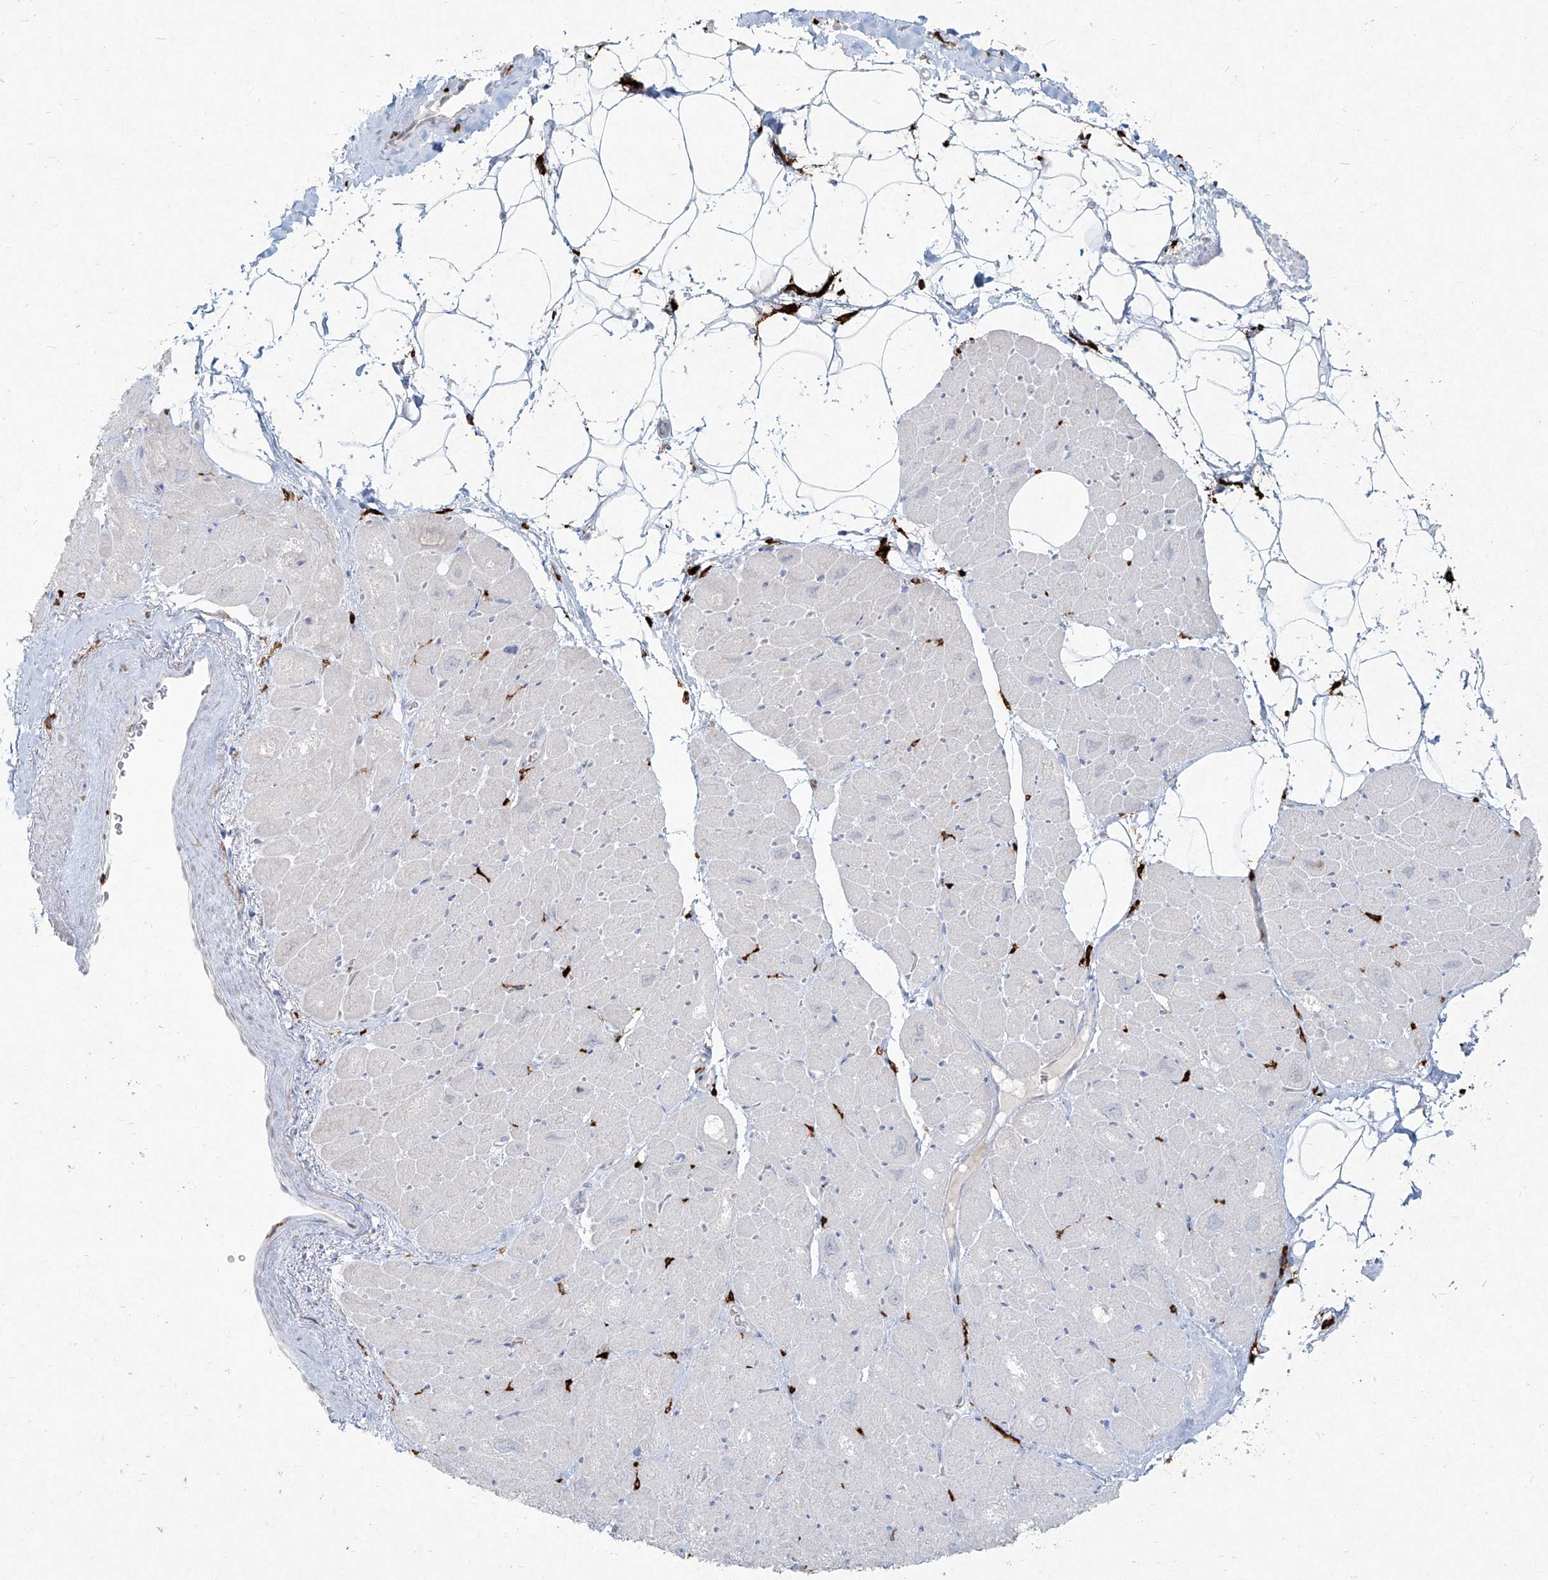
{"staining": {"intensity": "negative", "quantity": "none", "location": "none"}, "tissue": "heart muscle", "cell_type": "Cardiomyocytes", "image_type": "normal", "snomed": [{"axis": "morphology", "description": "Normal tissue, NOS"}, {"axis": "topography", "description": "Heart"}], "caption": "Protein analysis of benign heart muscle demonstrates no significant staining in cardiomyocytes.", "gene": "CD209", "patient": {"sex": "male", "age": 50}}